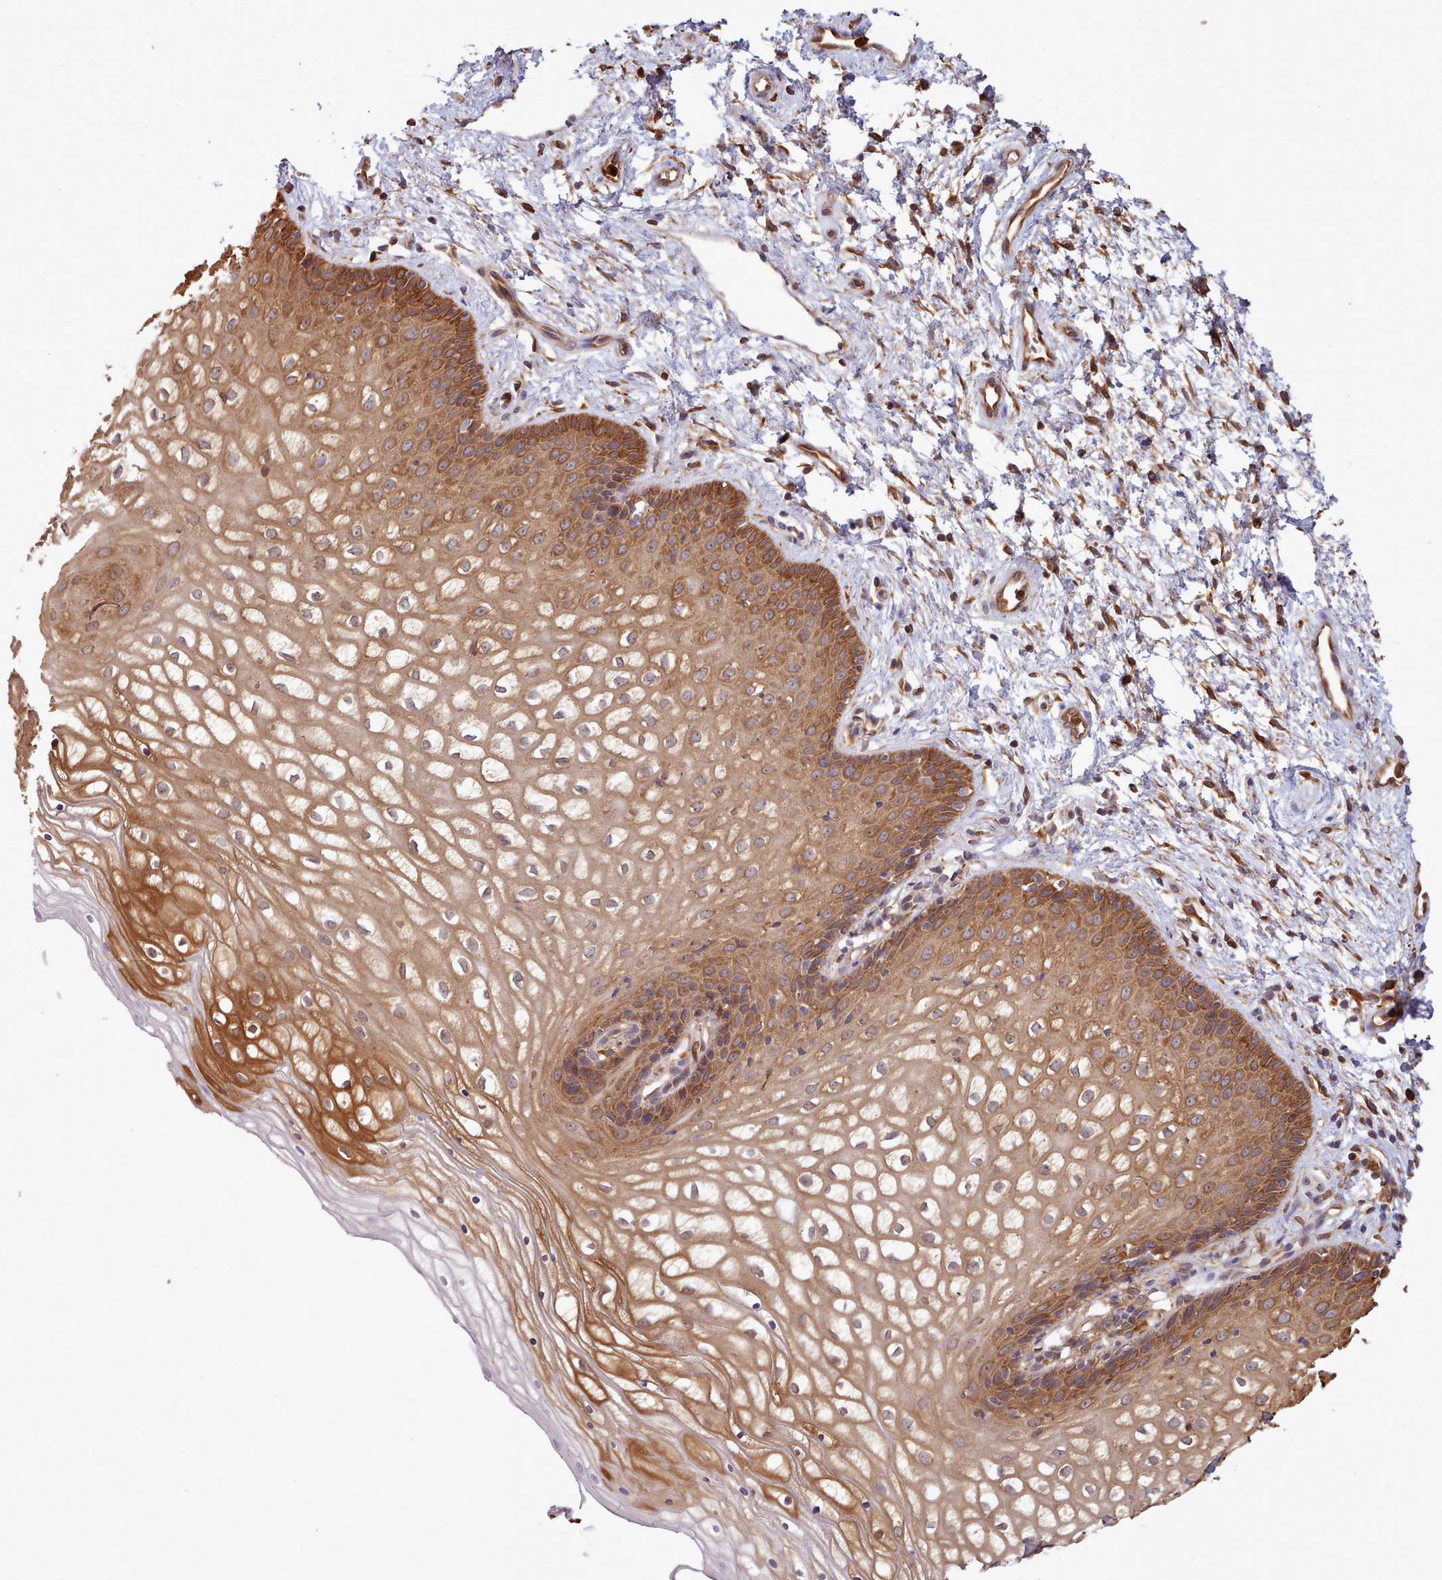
{"staining": {"intensity": "moderate", "quantity": ">75%", "location": "cytoplasmic/membranous"}, "tissue": "vagina", "cell_type": "Squamous epithelial cells", "image_type": "normal", "snomed": [{"axis": "morphology", "description": "Normal tissue, NOS"}, {"axis": "topography", "description": "Vagina"}], "caption": "High-power microscopy captured an immunohistochemistry photomicrograph of benign vagina, revealing moderate cytoplasmic/membranous positivity in approximately >75% of squamous epithelial cells.", "gene": "SLC4A9", "patient": {"sex": "female", "age": 34}}